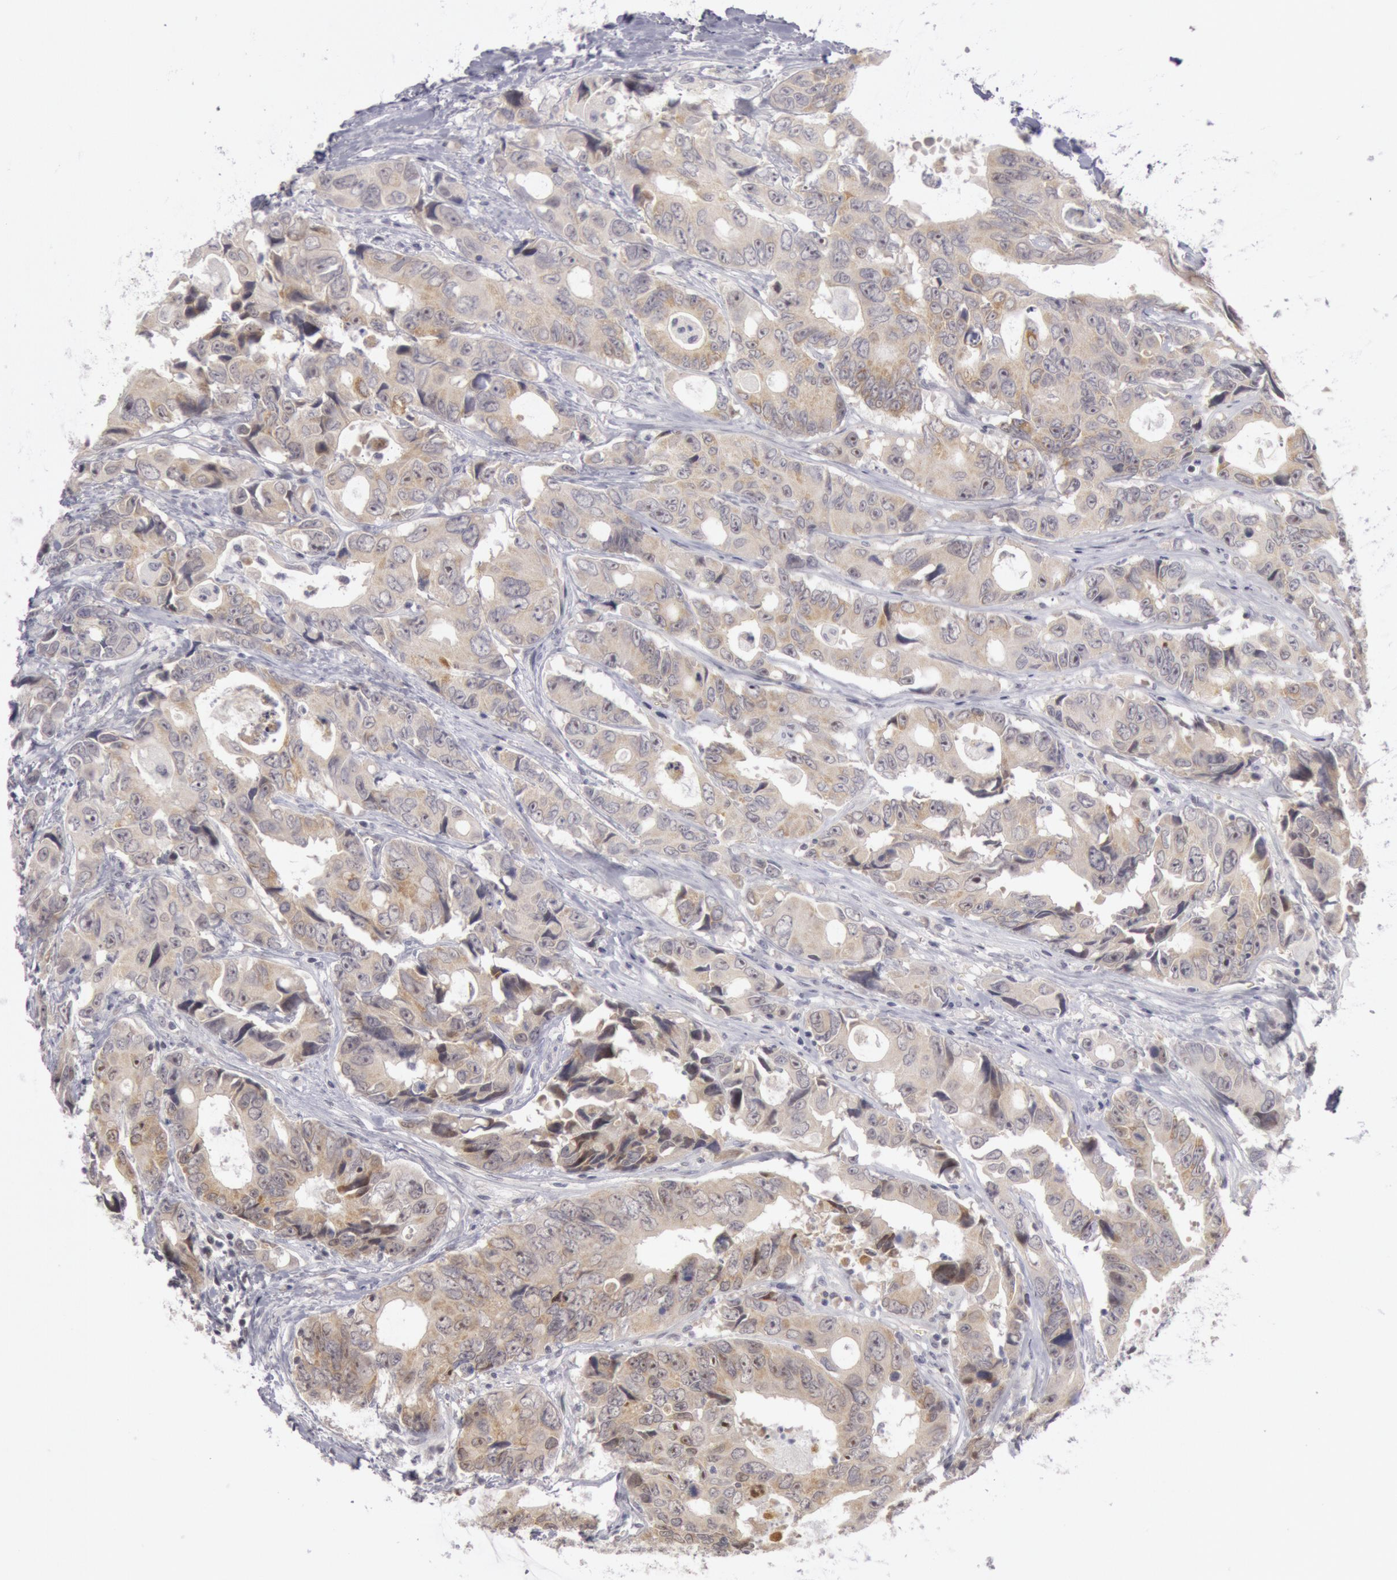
{"staining": {"intensity": "moderate", "quantity": ">75%", "location": "cytoplasmic/membranous"}, "tissue": "colorectal cancer", "cell_type": "Tumor cells", "image_type": "cancer", "snomed": [{"axis": "morphology", "description": "Adenocarcinoma, NOS"}, {"axis": "topography", "description": "Rectum"}], "caption": "Approximately >75% of tumor cells in adenocarcinoma (colorectal) display moderate cytoplasmic/membranous protein staining as visualized by brown immunohistochemical staining.", "gene": "JOSD1", "patient": {"sex": "female", "age": 67}}